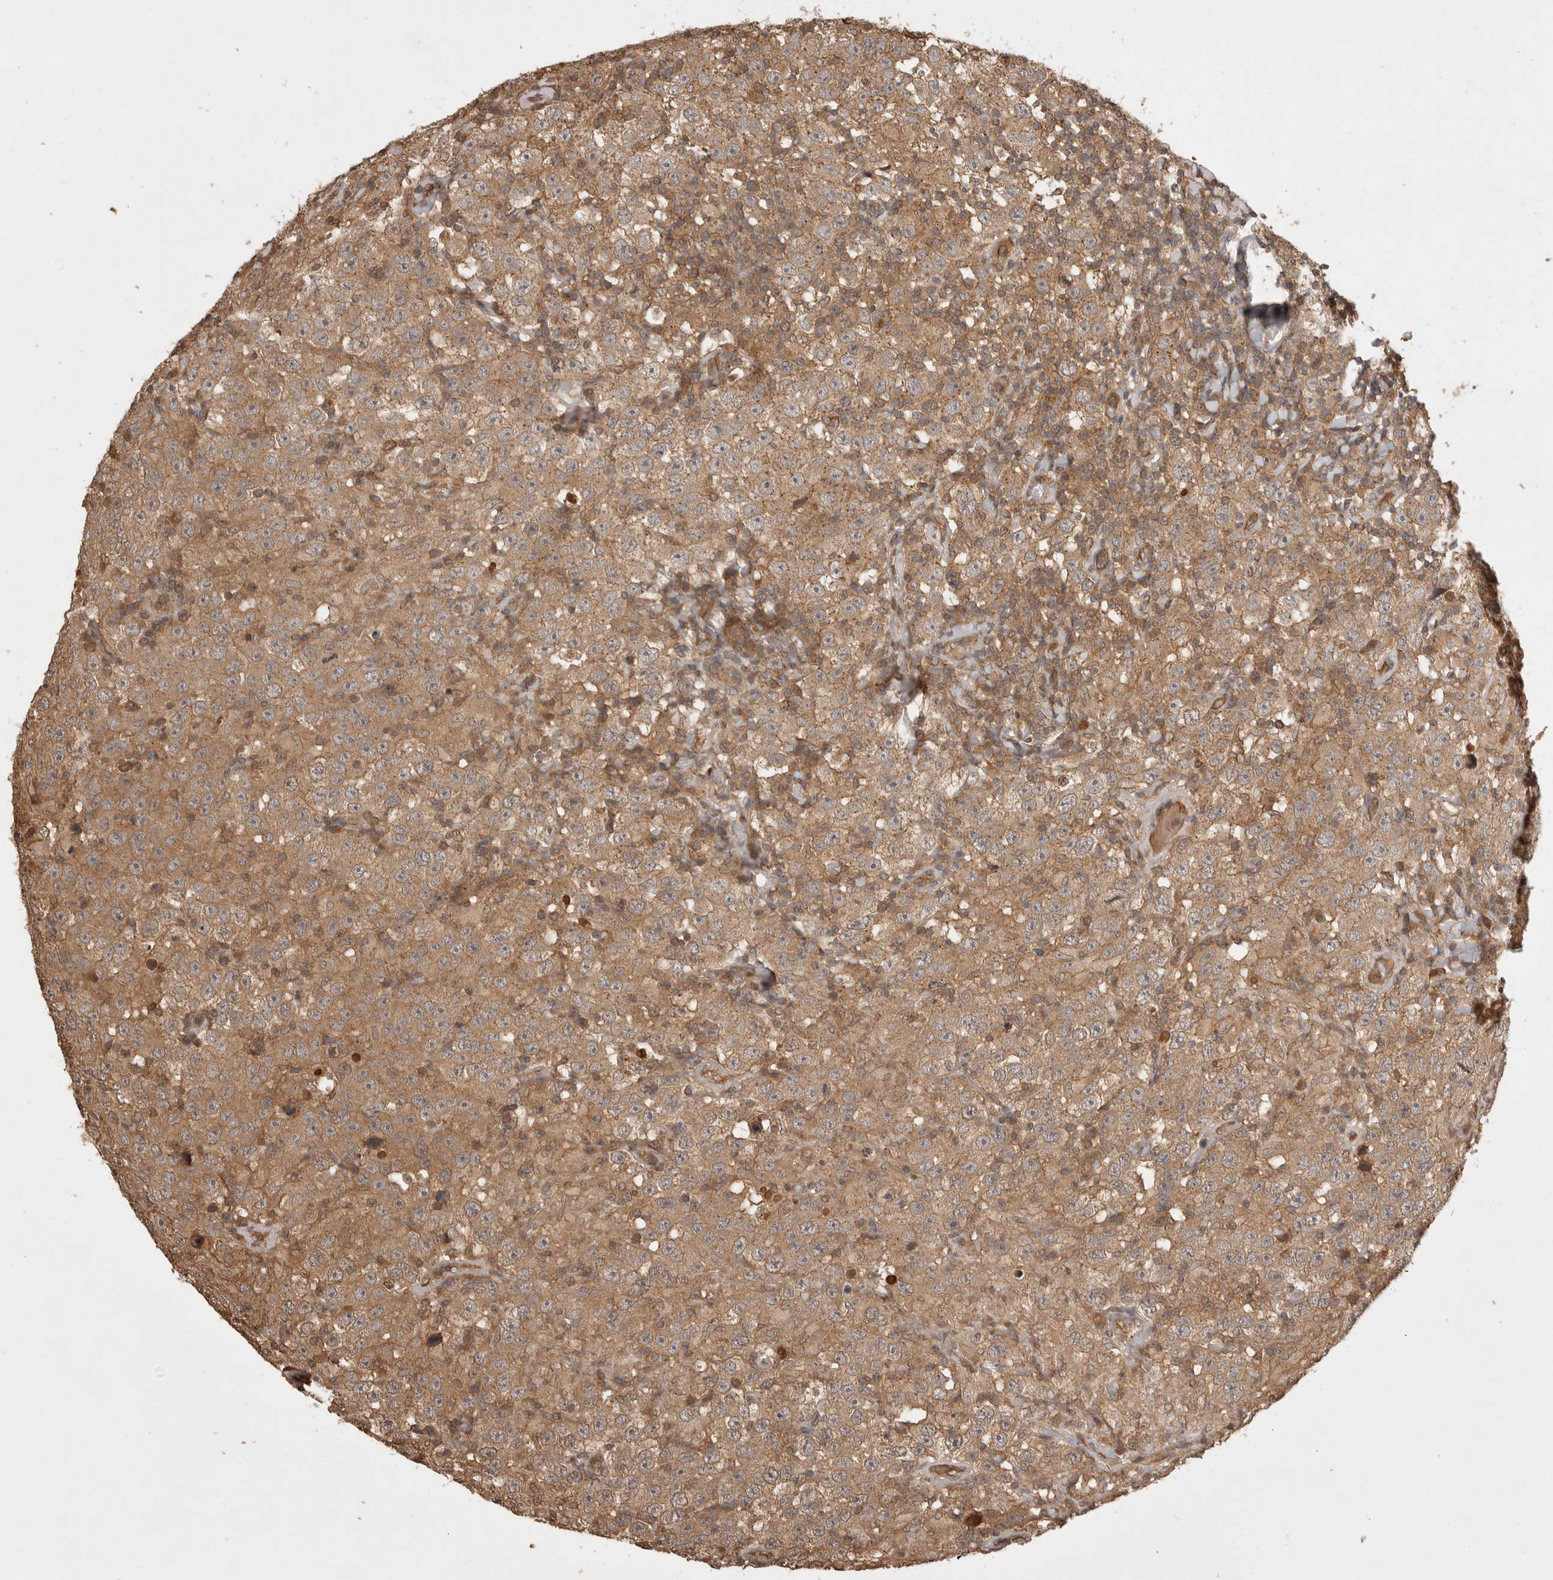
{"staining": {"intensity": "moderate", "quantity": ">75%", "location": "cytoplasmic/membranous"}, "tissue": "testis cancer", "cell_type": "Tumor cells", "image_type": "cancer", "snomed": [{"axis": "morphology", "description": "Seminoma, NOS"}, {"axis": "topography", "description": "Testis"}], "caption": "This is an image of immunohistochemistry staining of testis cancer (seminoma), which shows moderate expression in the cytoplasmic/membranous of tumor cells.", "gene": "PRMT3", "patient": {"sex": "male", "age": 41}}